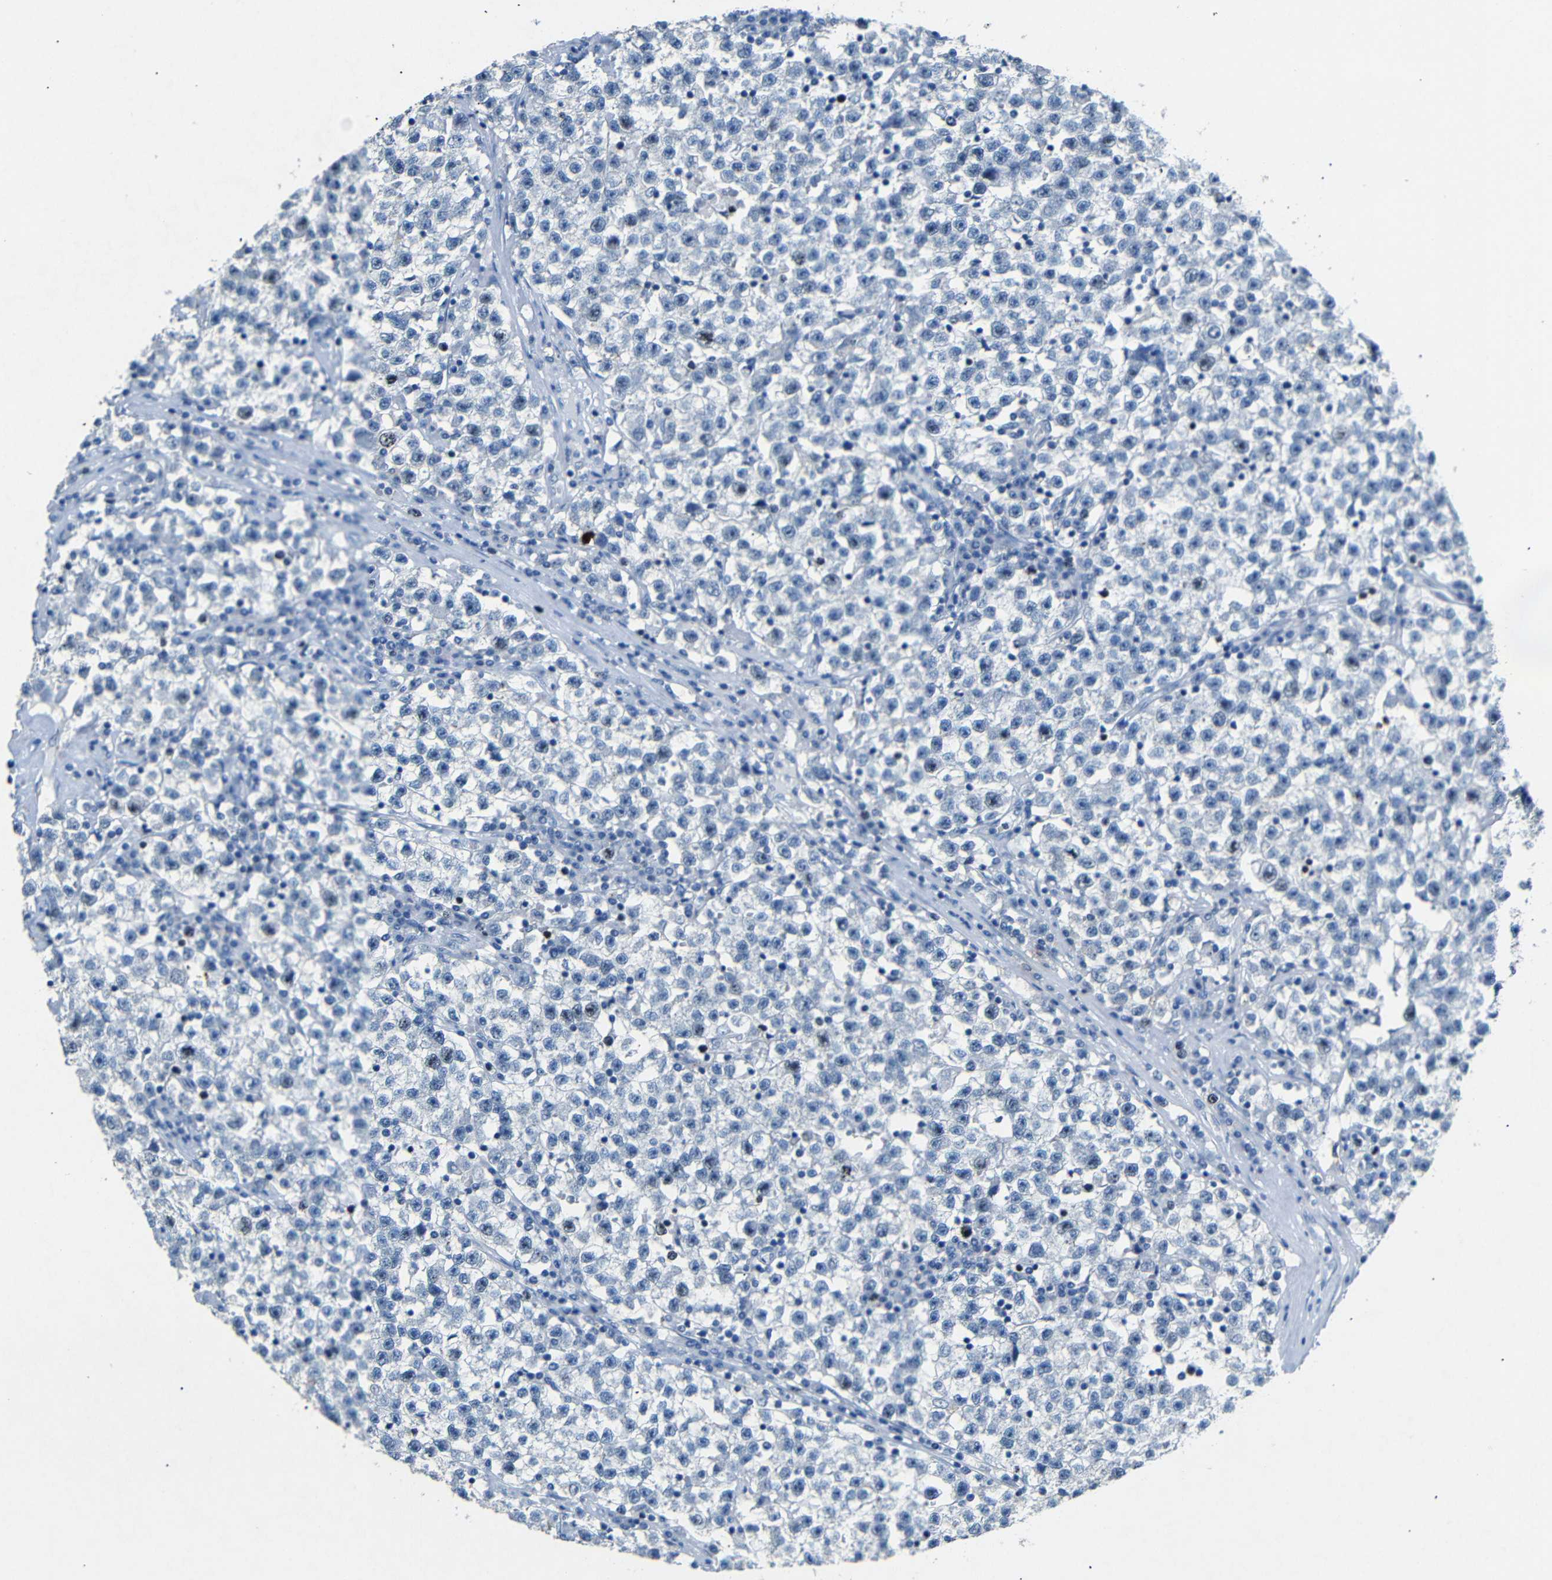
{"staining": {"intensity": "negative", "quantity": "none", "location": "none"}, "tissue": "testis cancer", "cell_type": "Tumor cells", "image_type": "cancer", "snomed": [{"axis": "morphology", "description": "Seminoma, NOS"}, {"axis": "topography", "description": "Testis"}], "caption": "A high-resolution photomicrograph shows immunohistochemistry (IHC) staining of seminoma (testis), which displays no significant staining in tumor cells.", "gene": "INCENP", "patient": {"sex": "male", "age": 22}}